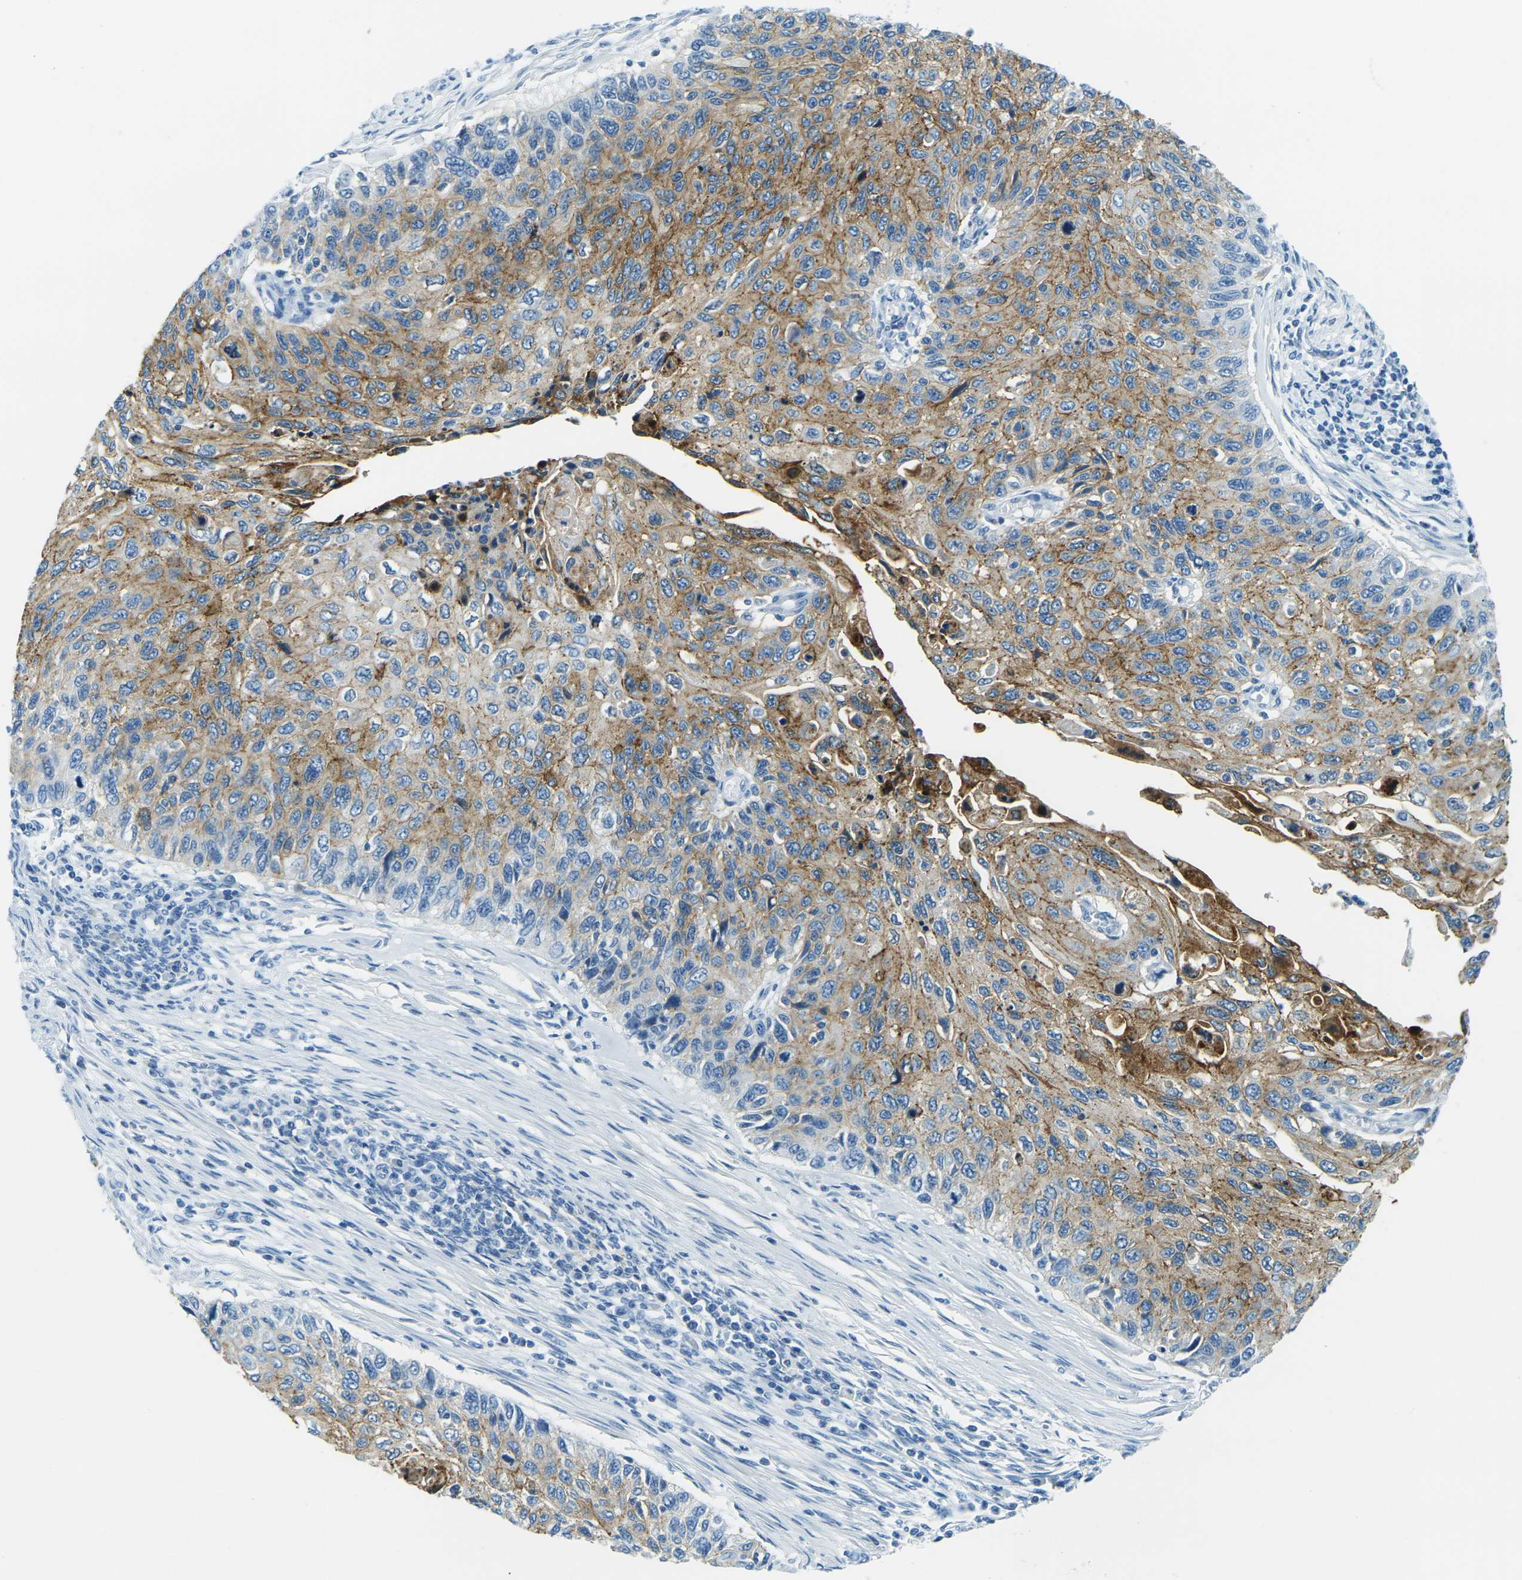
{"staining": {"intensity": "moderate", "quantity": "25%-75%", "location": "cytoplasmic/membranous"}, "tissue": "cervical cancer", "cell_type": "Tumor cells", "image_type": "cancer", "snomed": [{"axis": "morphology", "description": "Squamous cell carcinoma, NOS"}, {"axis": "topography", "description": "Cervix"}], "caption": "IHC staining of cervical squamous cell carcinoma, which reveals medium levels of moderate cytoplasmic/membranous staining in about 25%-75% of tumor cells indicating moderate cytoplasmic/membranous protein expression. The staining was performed using DAB (3,3'-diaminobenzidine) (brown) for protein detection and nuclei were counterstained in hematoxylin (blue).", "gene": "OCLN", "patient": {"sex": "female", "age": 70}}